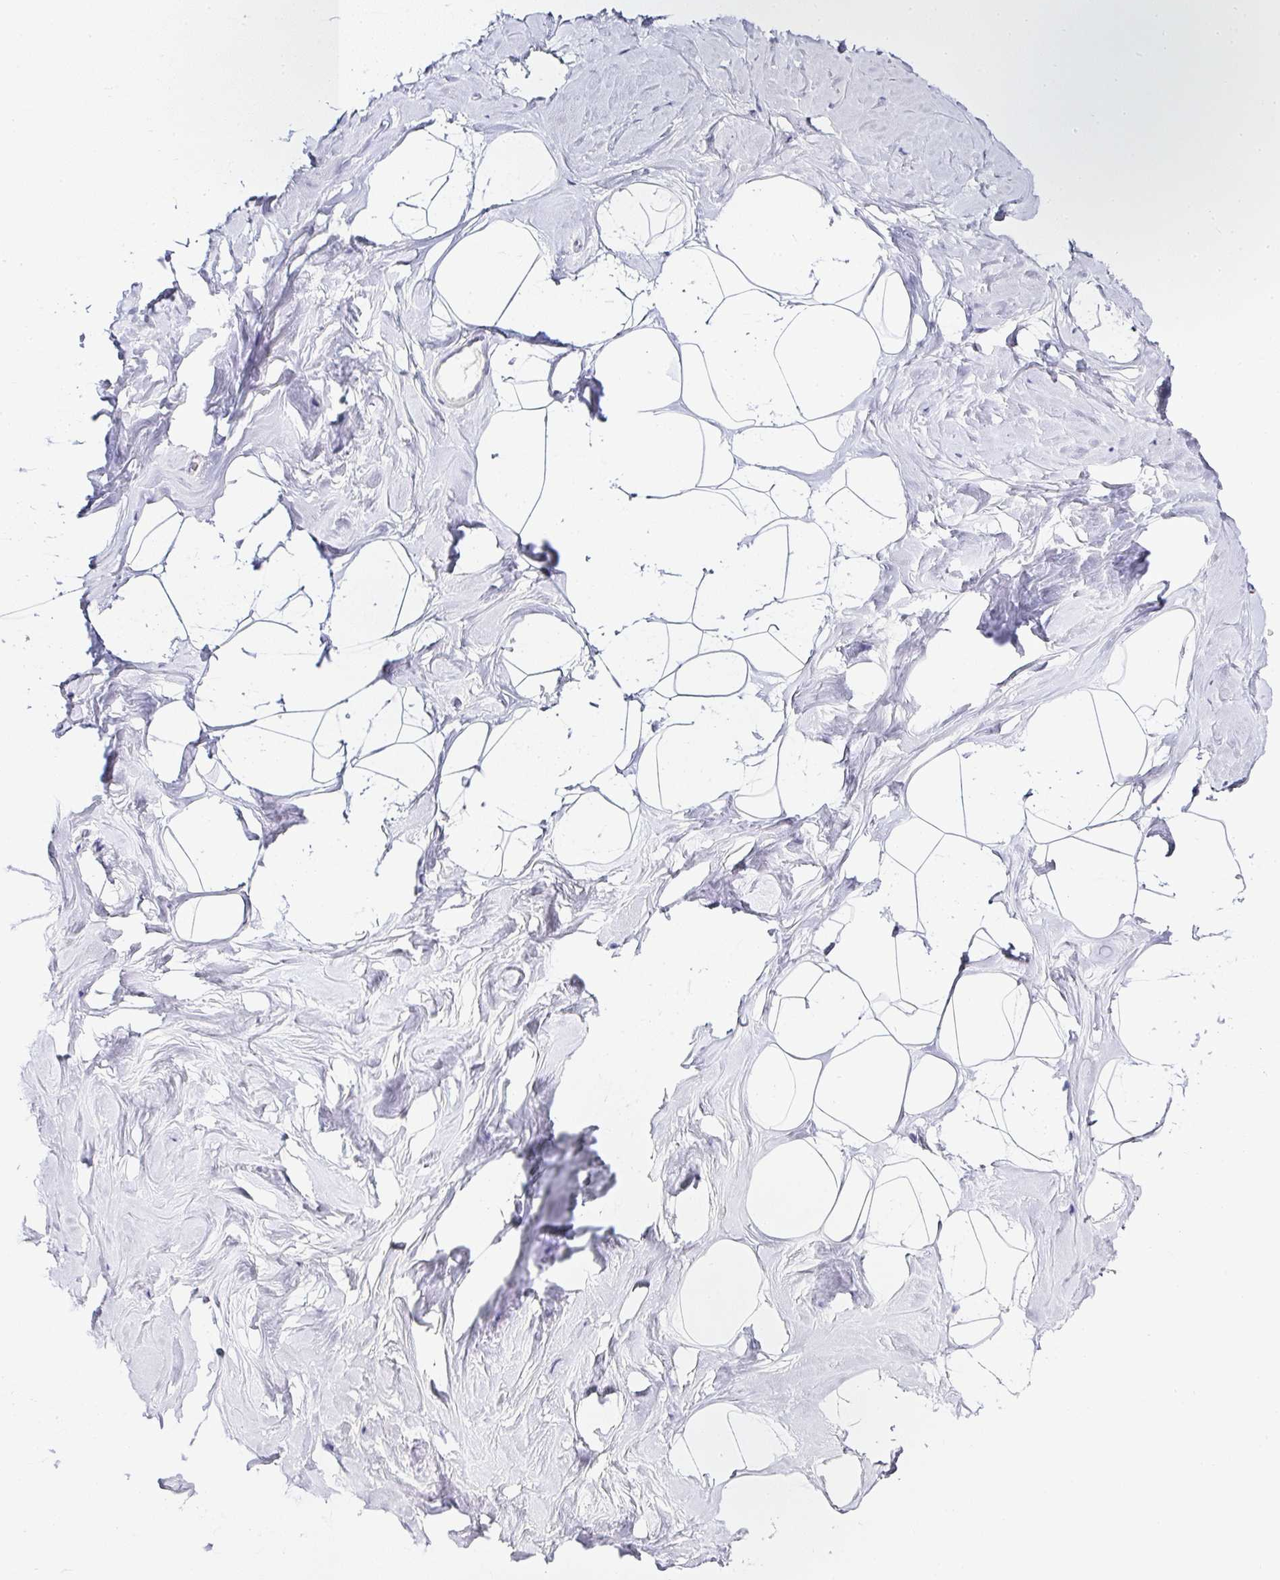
{"staining": {"intensity": "negative", "quantity": "none", "location": "none"}, "tissue": "breast", "cell_type": "Adipocytes", "image_type": "normal", "snomed": [{"axis": "morphology", "description": "Normal tissue, NOS"}, {"axis": "topography", "description": "Breast"}], "caption": "Immunohistochemical staining of unremarkable breast shows no significant positivity in adipocytes.", "gene": "SERPINB3", "patient": {"sex": "female", "age": 32}}